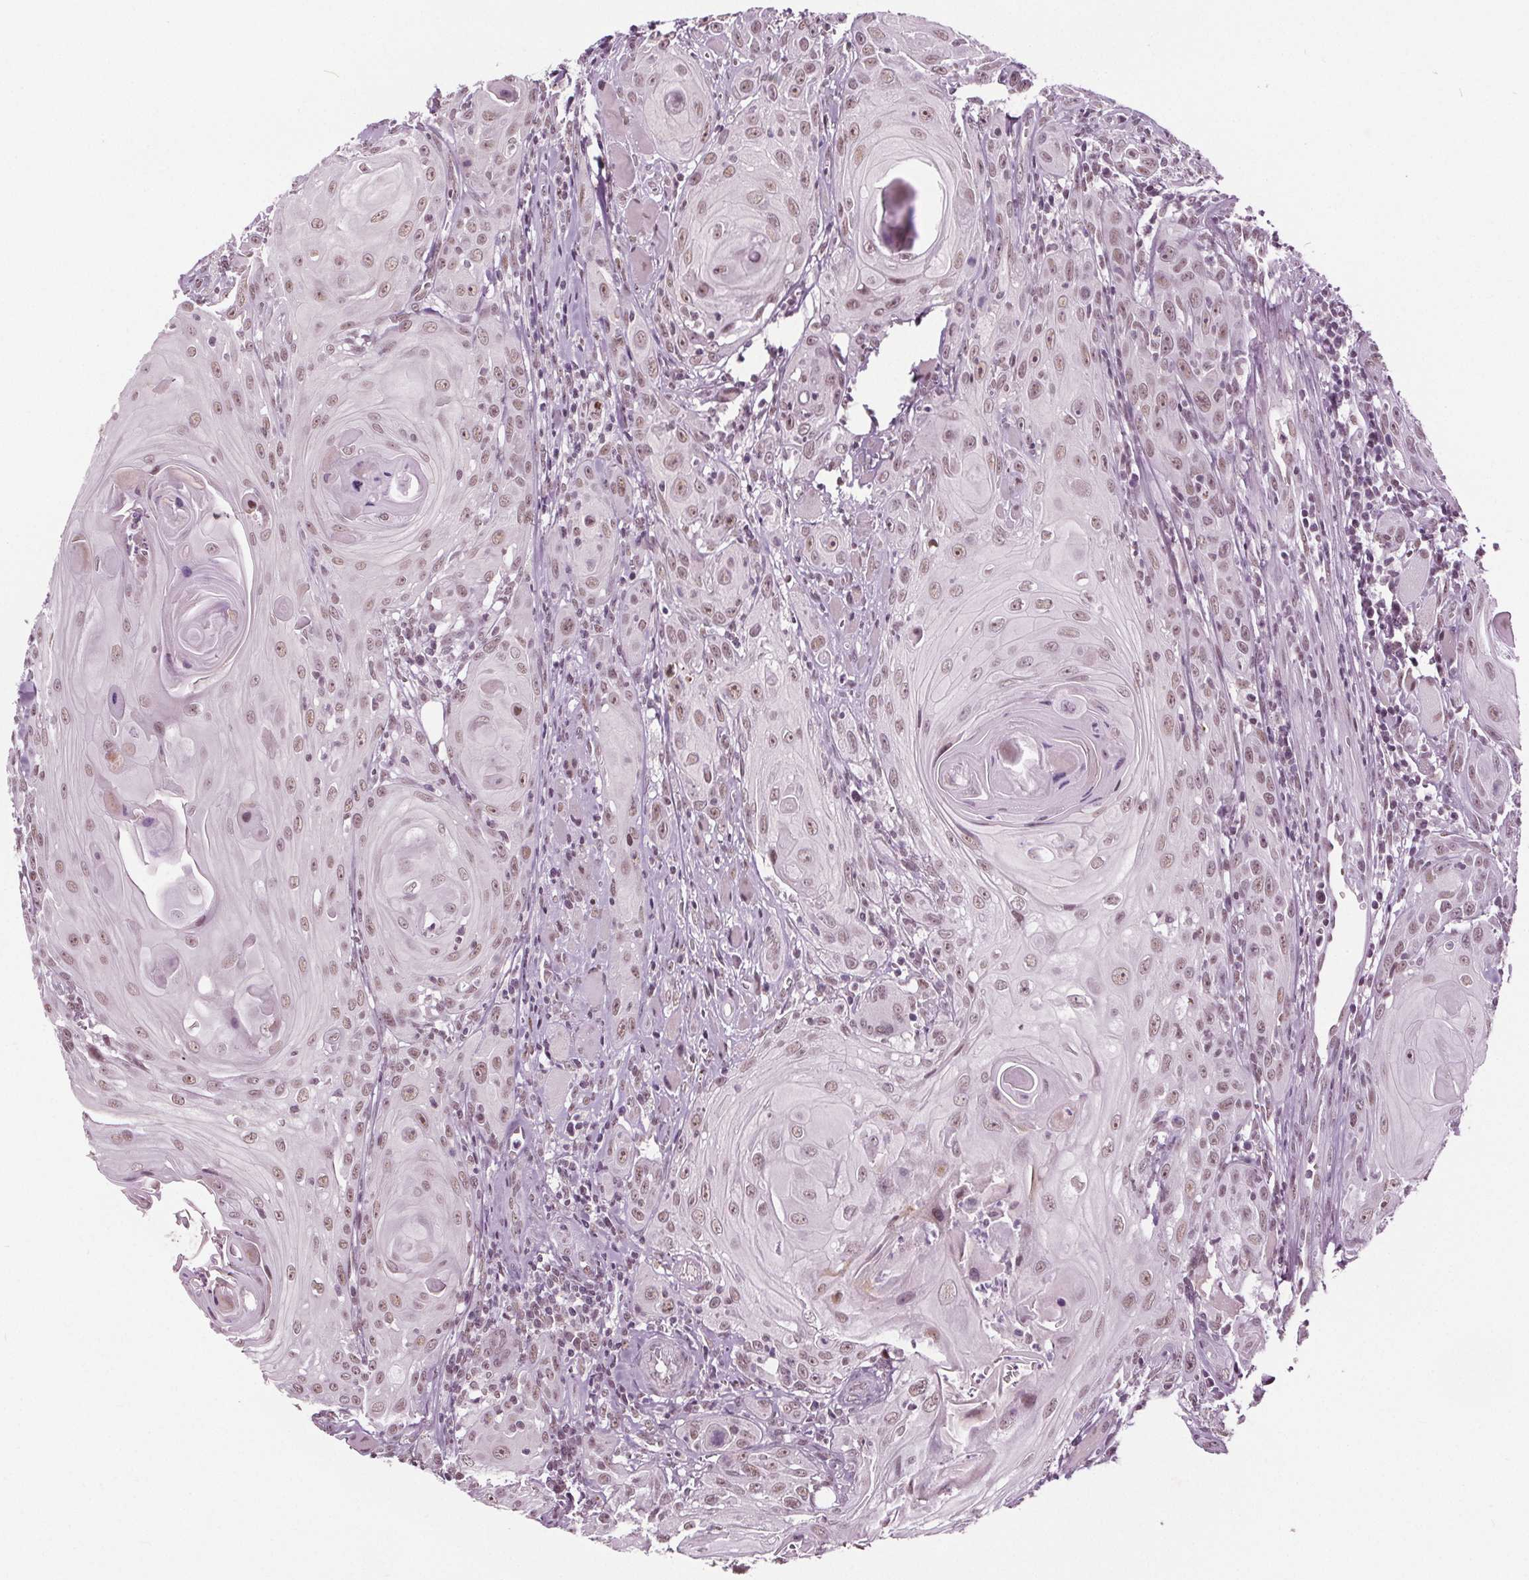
{"staining": {"intensity": "weak", "quantity": ">75%", "location": "nuclear"}, "tissue": "head and neck cancer", "cell_type": "Tumor cells", "image_type": "cancer", "snomed": [{"axis": "morphology", "description": "Squamous cell carcinoma, NOS"}, {"axis": "topography", "description": "Head-Neck"}], "caption": "Protein expression analysis of human head and neck cancer reveals weak nuclear expression in about >75% of tumor cells. The staining was performed using DAB, with brown indicating positive protein expression. Nuclei are stained blue with hematoxylin.", "gene": "IWS1", "patient": {"sex": "female", "age": 80}}